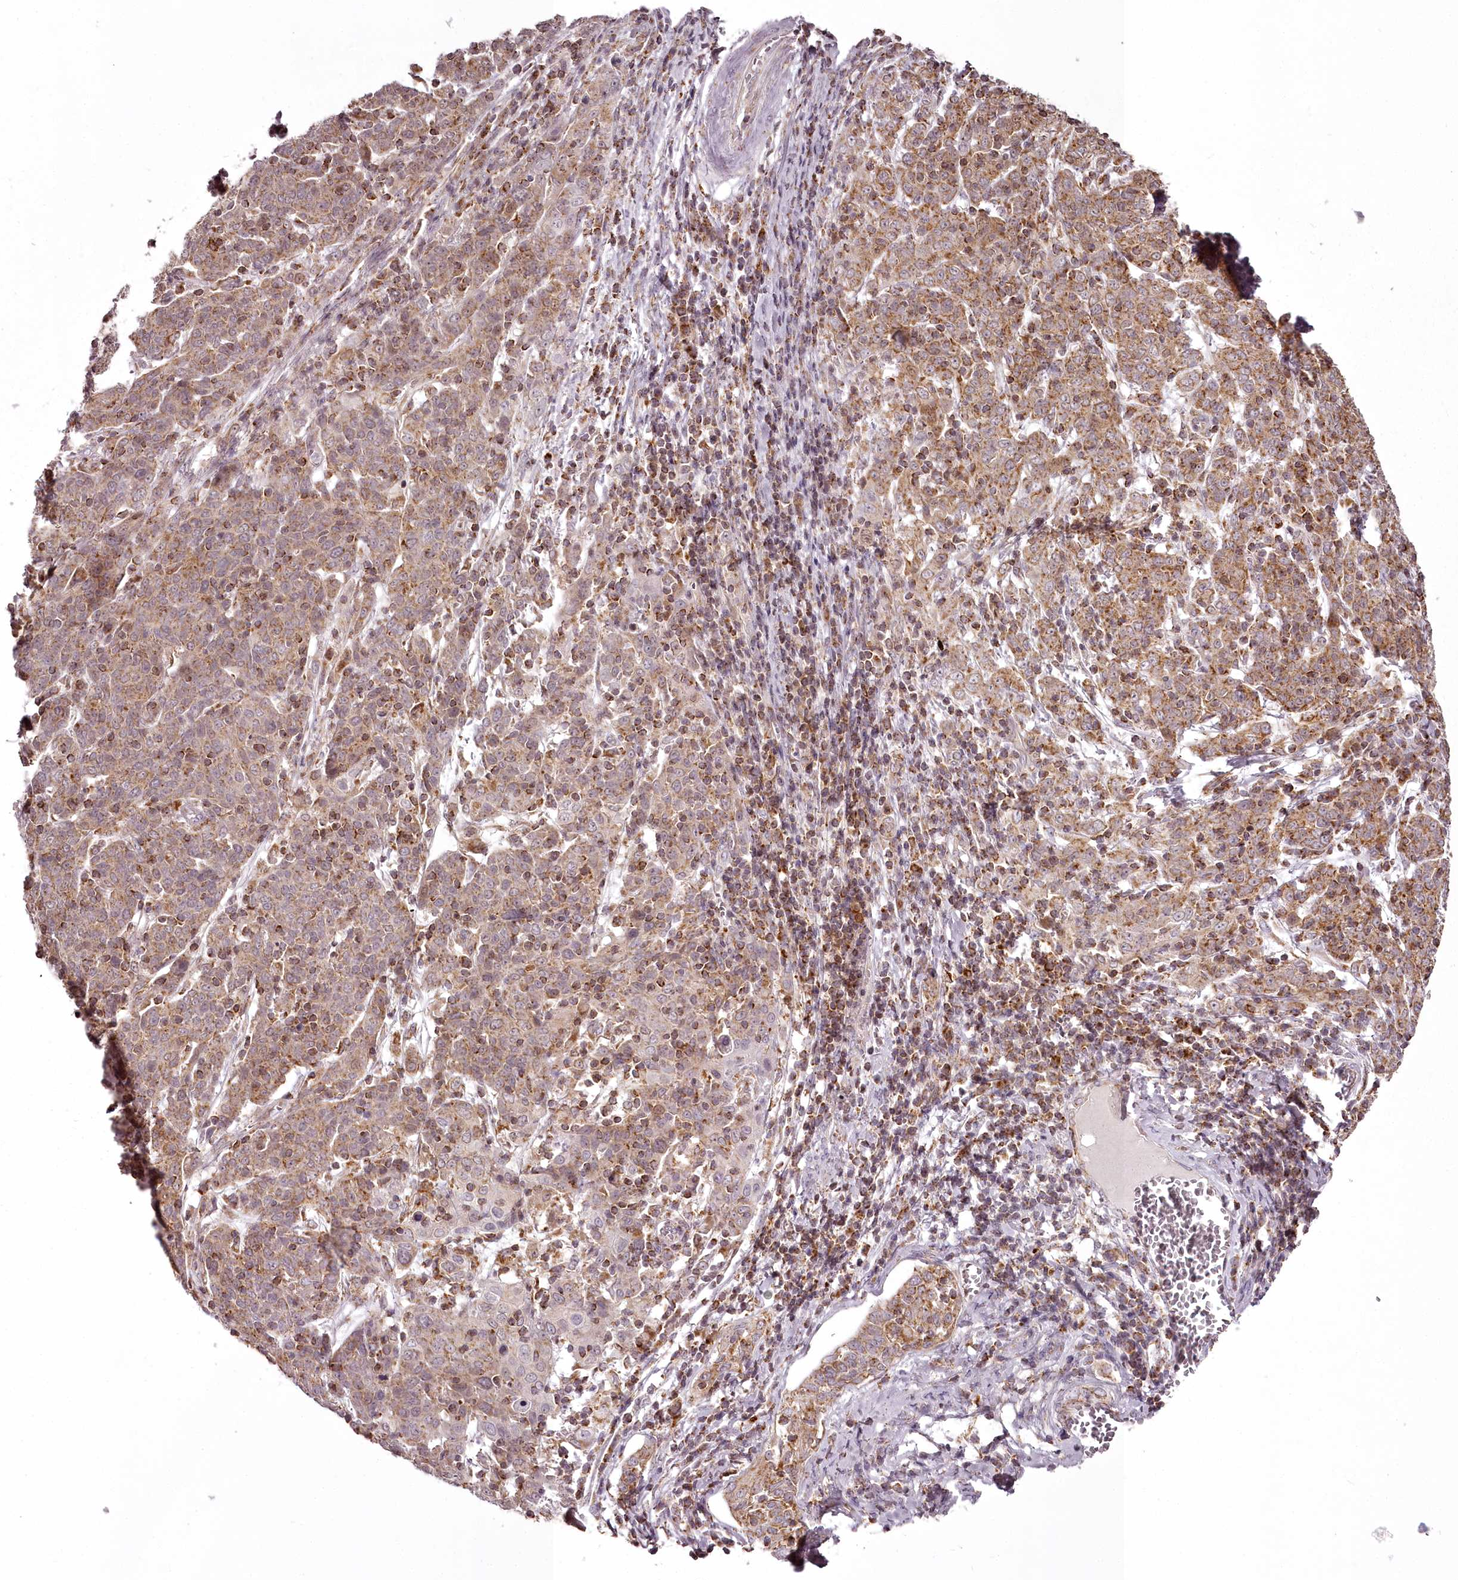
{"staining": {"intensity": "moderate", "quantity": "25%-75%", "location": "cytoplasmic/membranous"}, "tissue": "cervical cancer", "cell_type": "Tumor cells", "image_type": "cancer", "snomed": [{"axis": "morphology", "description": "Squamous cell carcinoma, NOS"}, {"axis": "topography", "description": "Cervix"}], "caption": "A brown stain shows moderate cytoplasmic/membranous staining of a protein in cervical cancer tumor cells.", "gene": "CHCHD2", "patient": {"sex": "female", "age": 67}}